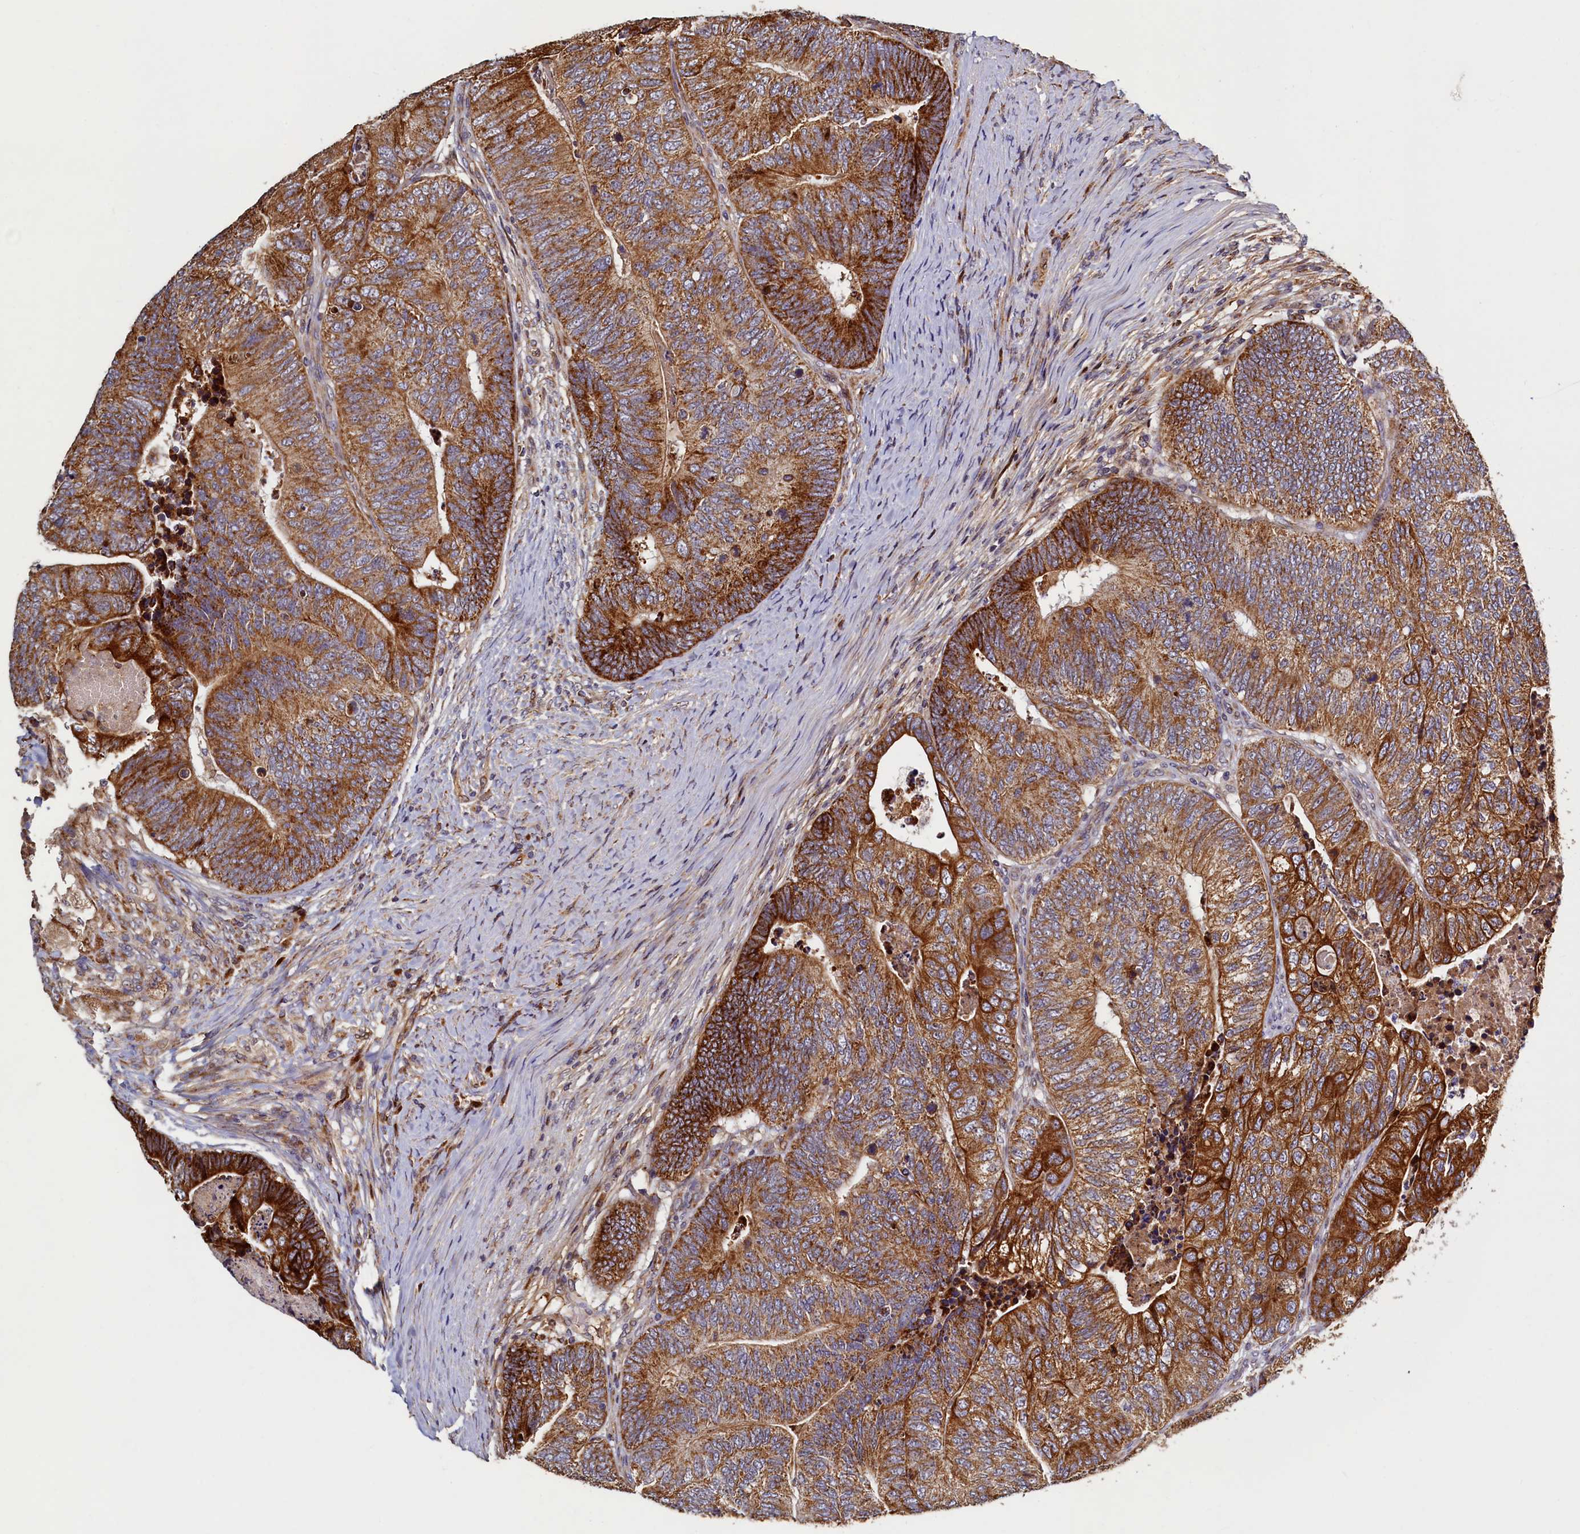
{"staining": {"intensity": "strong", "quantity": ">75%", "location": "cytoplasmic/membranous"}, "tissue": "colorectal cancer", "cell_type": "Tumor cells", "image_type": "cancer", "snomed": [{"axis": "morphology", "description": "Adenocarcinoma, NOS"}, {"axis": "topography", "description": "Colon"}], "caption": "Strong cytoplasmic/membranous positivity for a protein is identified in approximately >75% of tumor cells of adenocarcinoma (colorectal) using immunohistochemistry.", "gene": "NCKAP5L", "patient": {"sex": "female", "age": 67}}